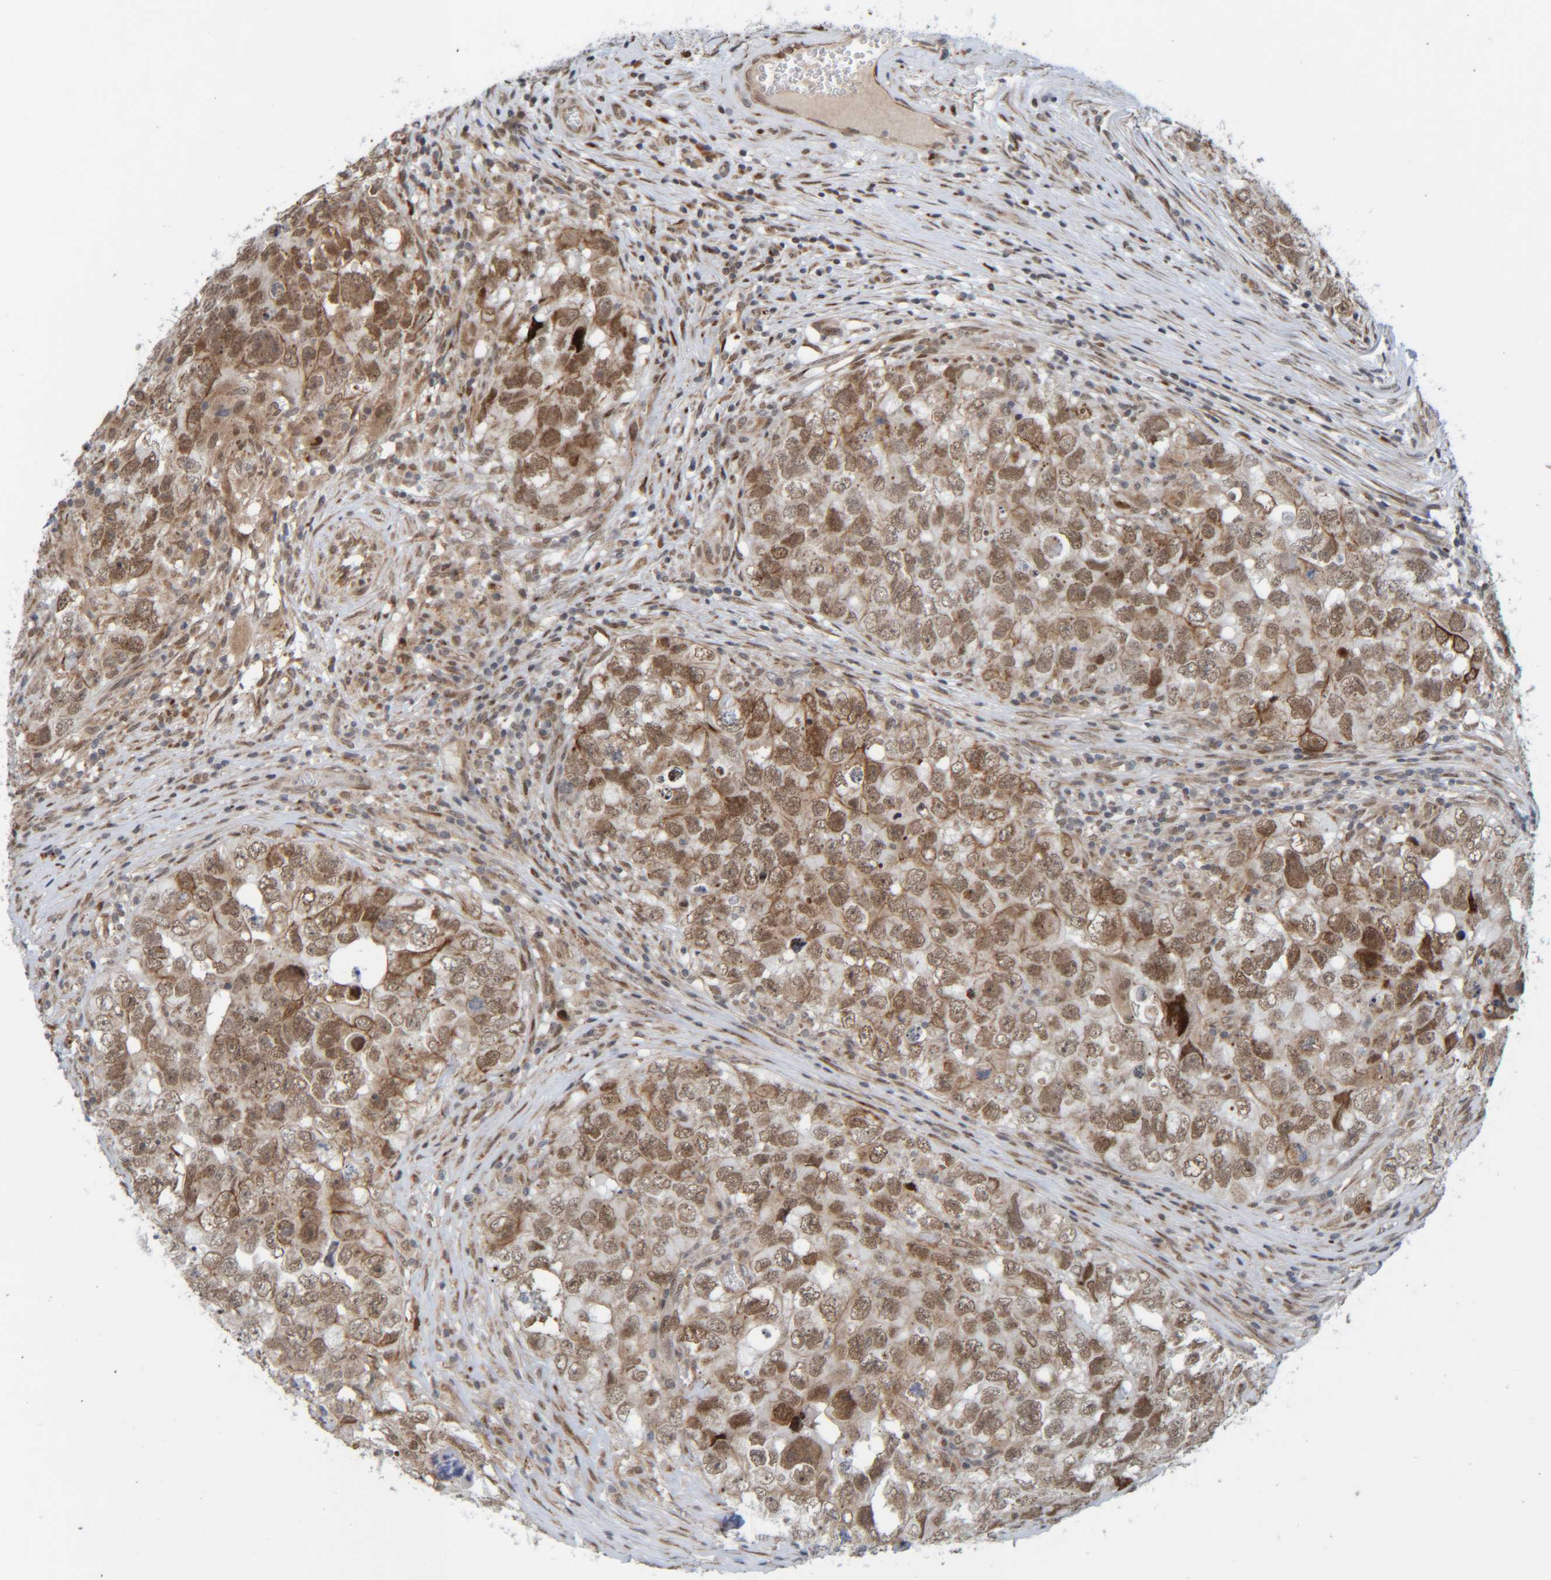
{"staining": {"intensity": "moderate", "quantity": ">75%", "location": "nuclear"}, "tissue": "testis cancer", "cell_type": "Tumor cells", "image_type": "cancer", "snomed": [{"axis": "morphology", "description": "Seminoma, NOS"}, {"axis": "morphology", "description": "Carcinoma, Embryonal, NOS"}, {"axis": "topography", "description": "Testis"}], "caption": "Moderate nuclear expression is appreciated in about >75% of tumor cells in testis cancer (embryonal carcinoma). (brown staining indicates protein expression, while blue staining denotes nuclei).", "gene": "CCDC57", "patient": {"sex": "male", "age": 43}}